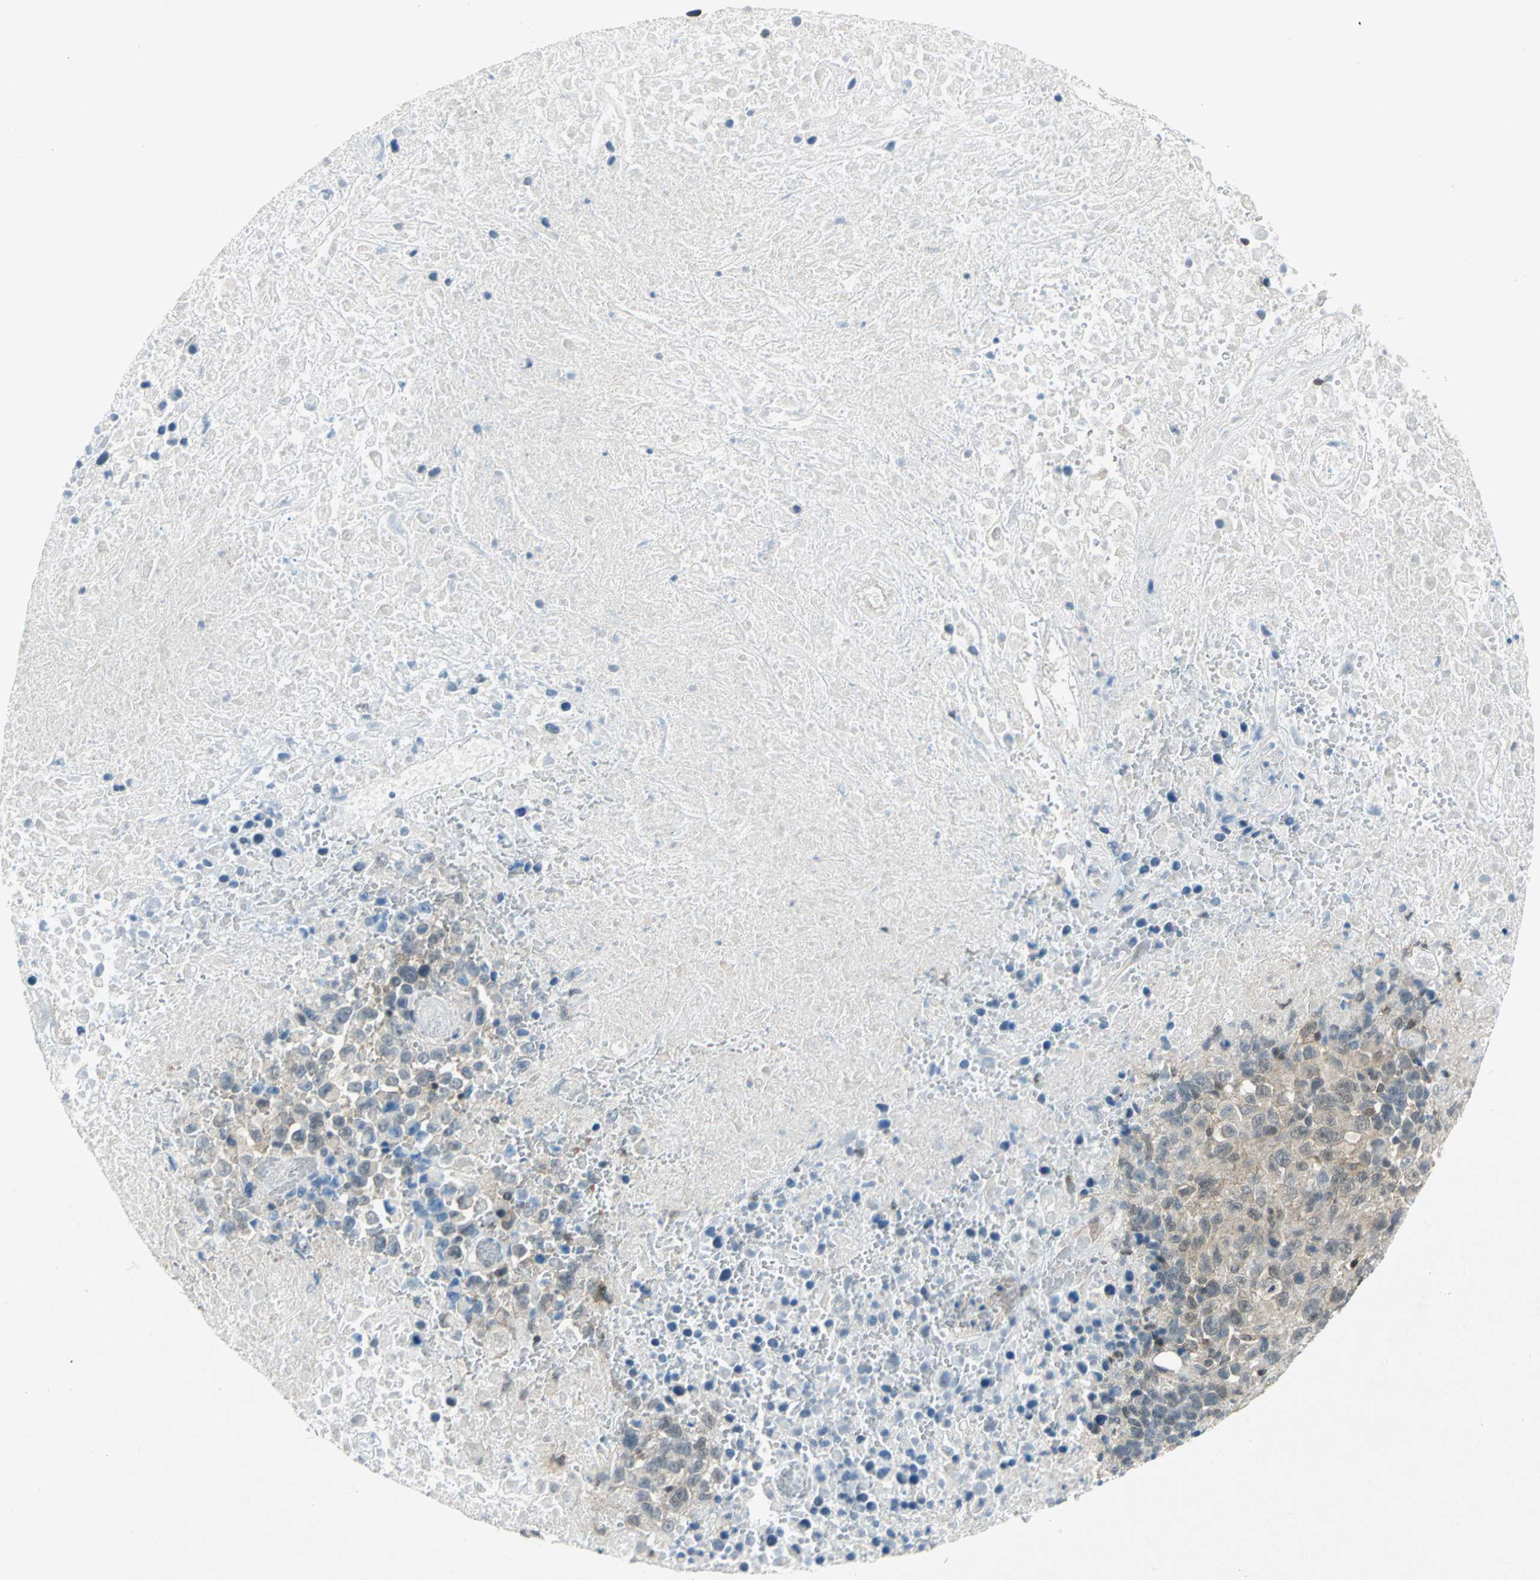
{"staining": {"intensity": "weak", "quantity": ">75%", "location": "cytoplasmic/membranous"}, "tissue": "melanoma", "cell_type": "Tumor cells", "image_type": "cancer", "snomed": [{"axis": "morphology", "description": "Malignant melanoma, Metastatic site"}, {"axis": "topography", "description": "Cerebral cortex"}], "caption": "A brown stain highlights weak cytoplasmic/membranous staining of a protein in malignant melanoma (metastatic site) tumor cells.", "gene": "PIN1", "patient": {"sex": "female", "age": 52}}